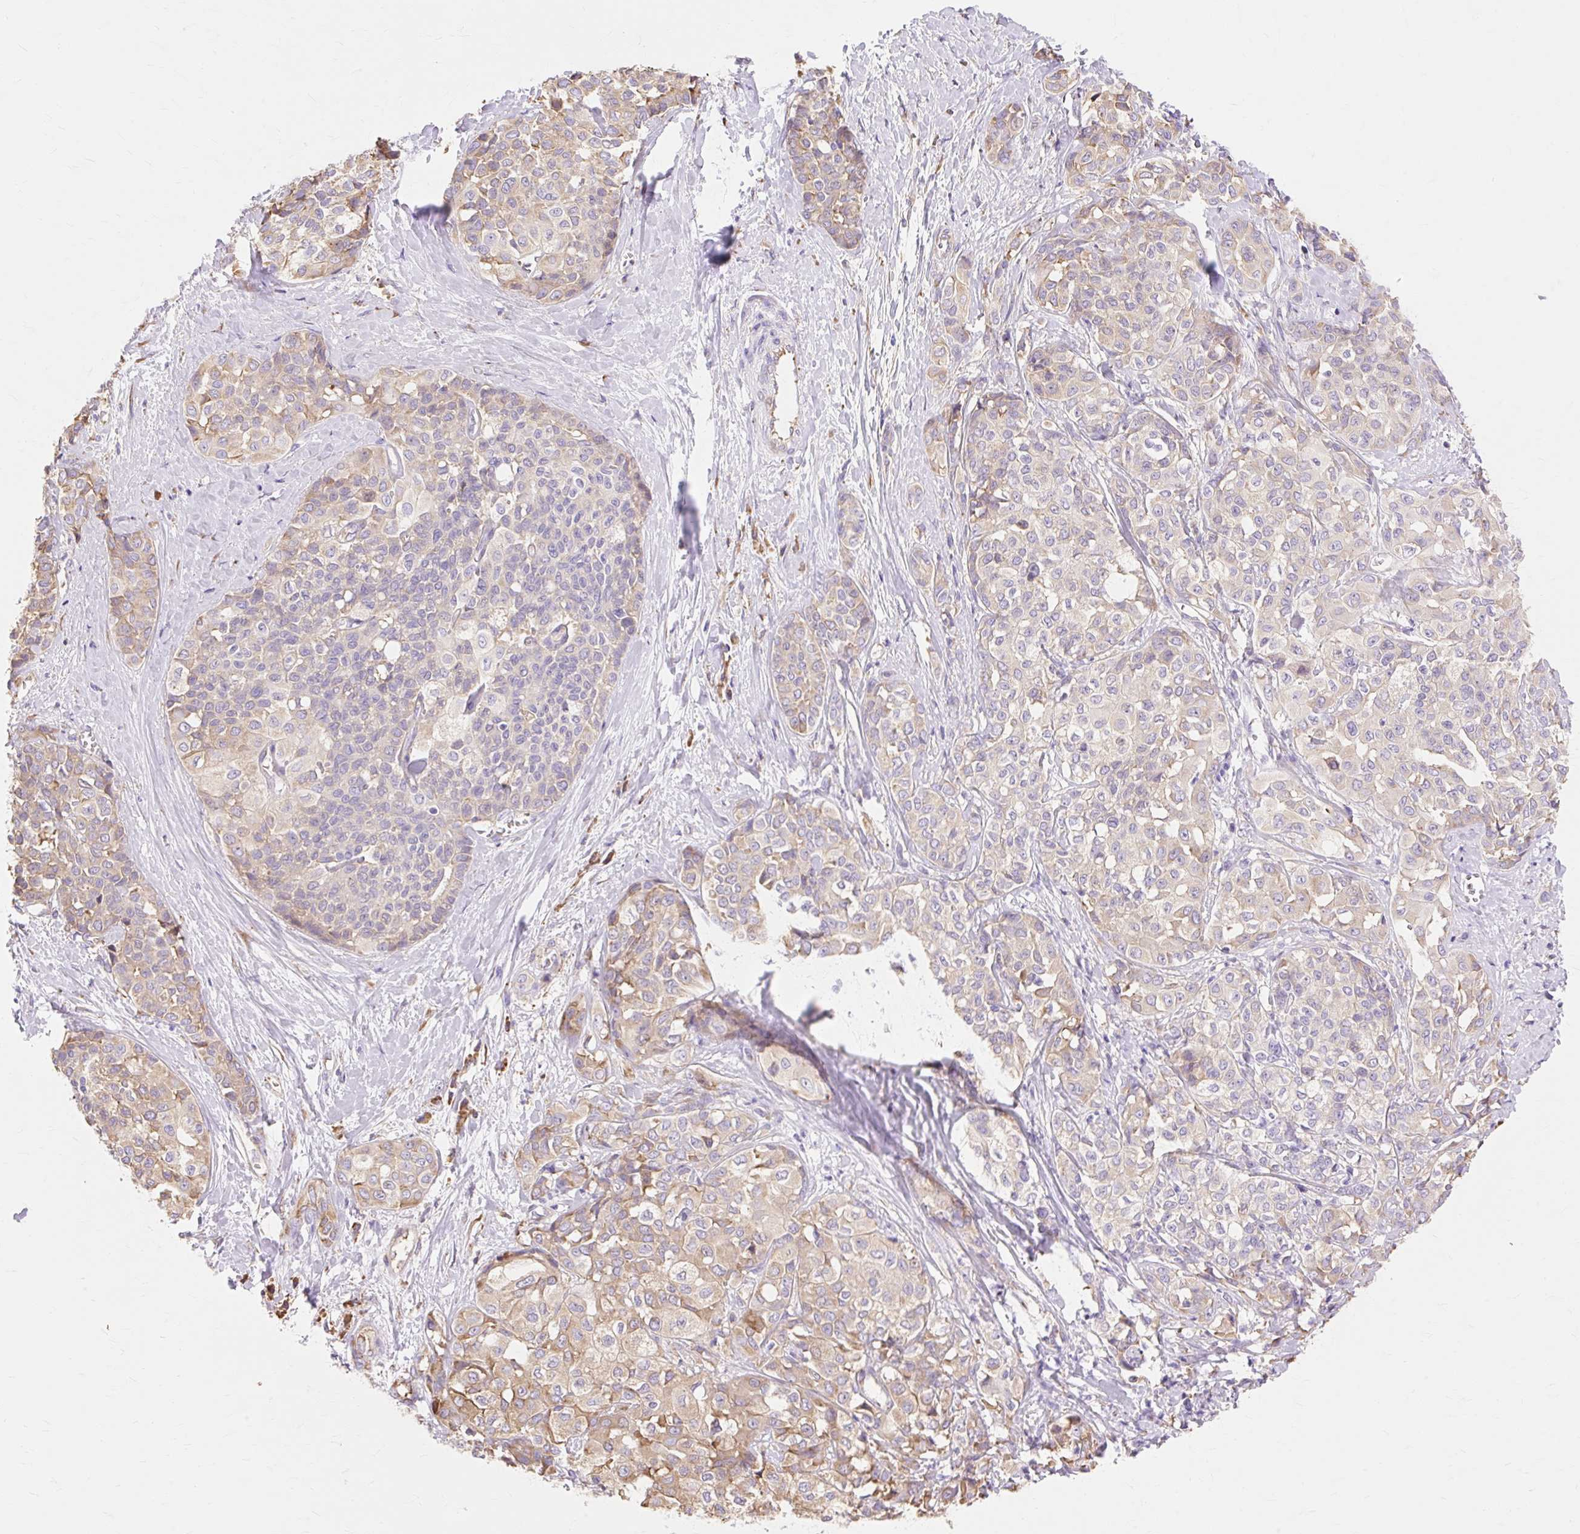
{"staining": {"intensity": "weak", "quantity": "25%-75%", "location": "cytoplasmic/membranous"}, "tissue": "liver cancer", "cell_type": "Tumor cells", "image_type": "cancer", "snomed": [{"axis": "morphology", "description": "Cholangiocarcinoma"}, {"axis": "topography", "description": "Liver"}], "caption": "Immunohistochemical staining of cholangiocarcinoma (liver) exhibits low levels of weak cytoplasmic/membranous staining in approximately 25%-75% of tumor cells.", "gene": "RPS17", "patient": {"sex": "female", "age": 77}}